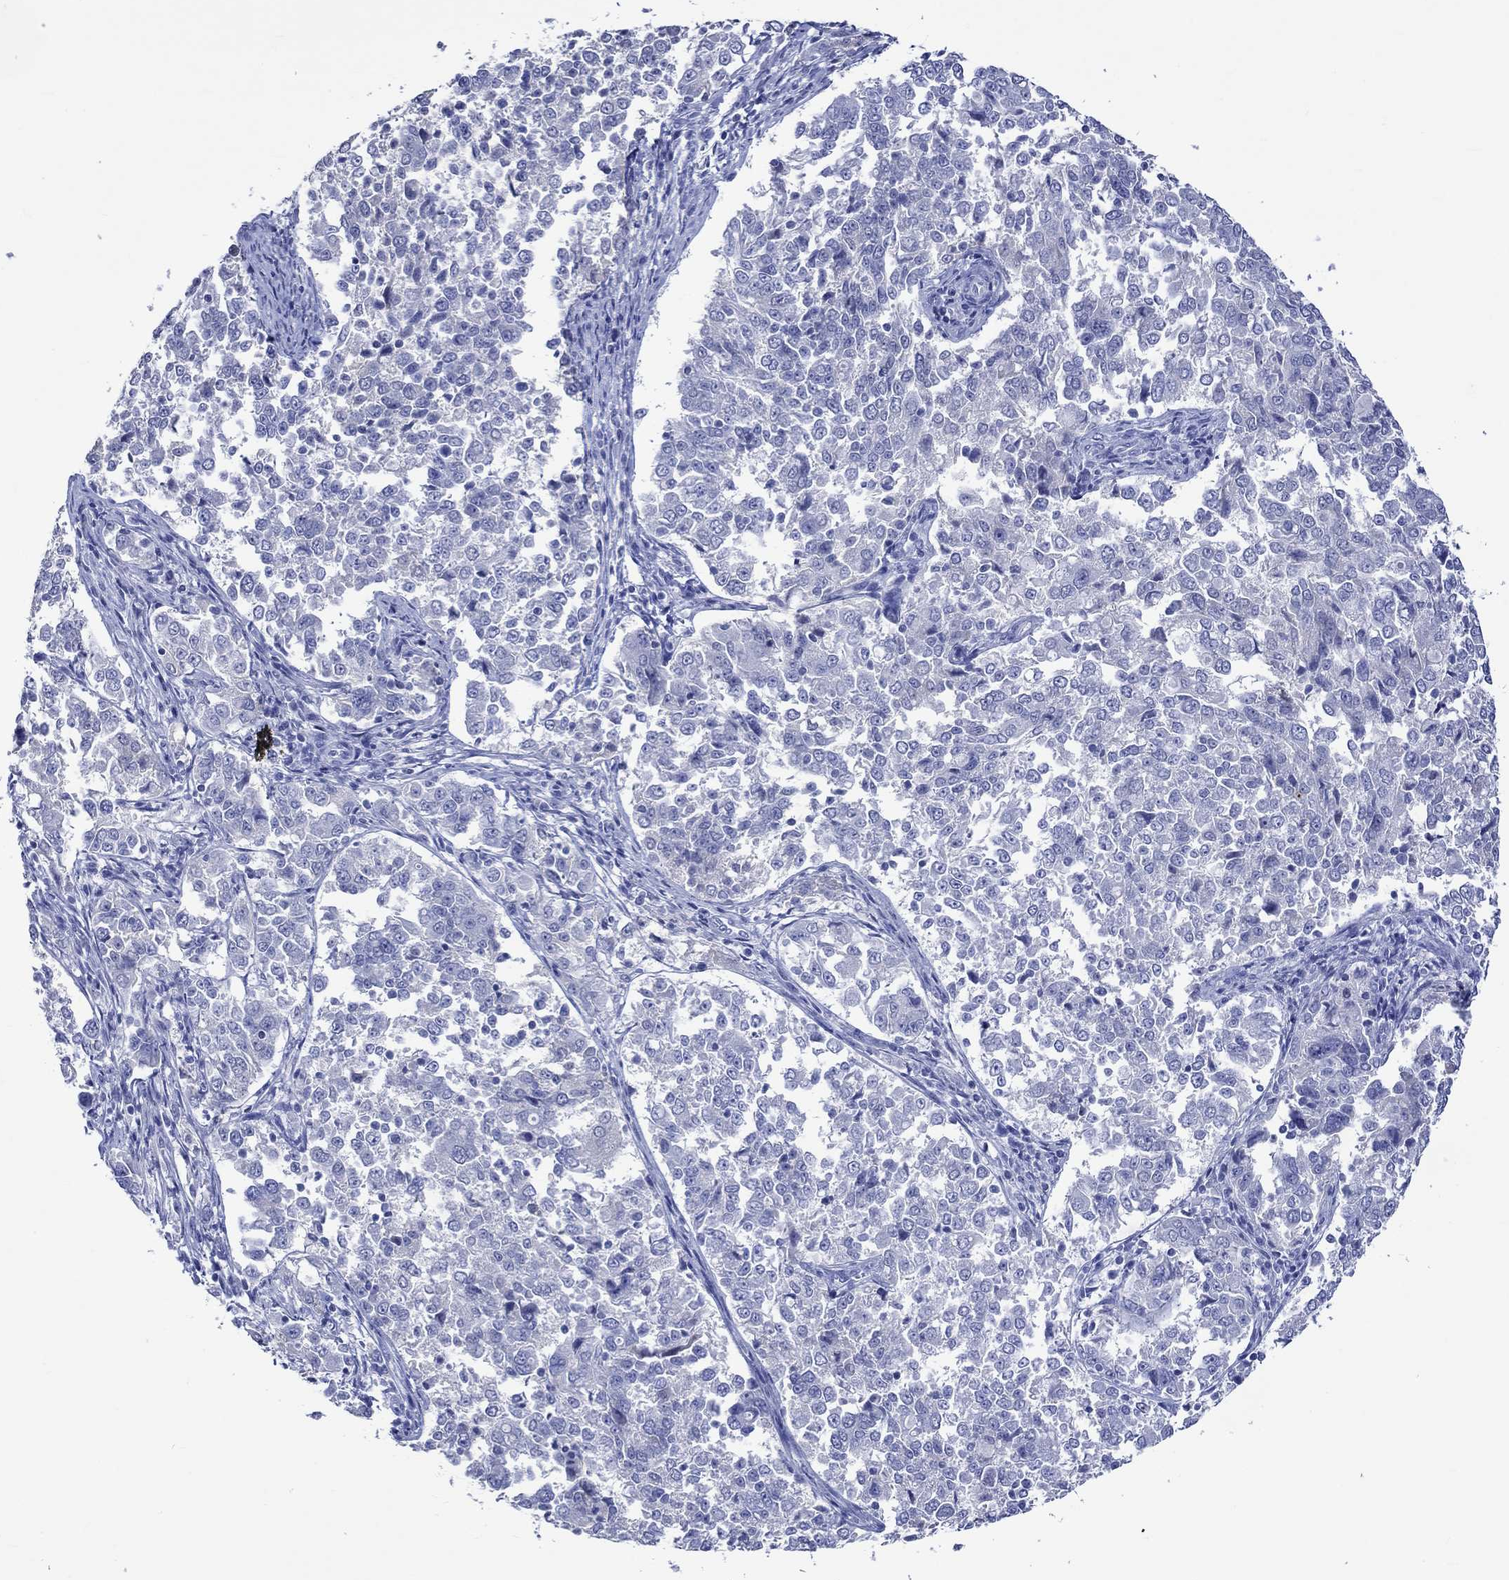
{"staining": {"intensity": "negative", "quantity": "none", "location": "none"}, "tissue": "endometrial cancer", "cell_type": "Tumor cells", "image_type": "cancer", "snomed": [{"axis": "morphology", "description": "Adenocarcinoma, NOS"}, {"axis": "topography", "description": "Endometrium"}], "caption": "Tumor cells show no significant protein staining in endometrial cancer. (Stains: DAB immunohistochemistry (IHC) with hematoxylin counter stain, Microscopy: brightfield microscopy at high magnification).", "gene": "KLHL35", "patient": {"sex": "female", "age": 43}}